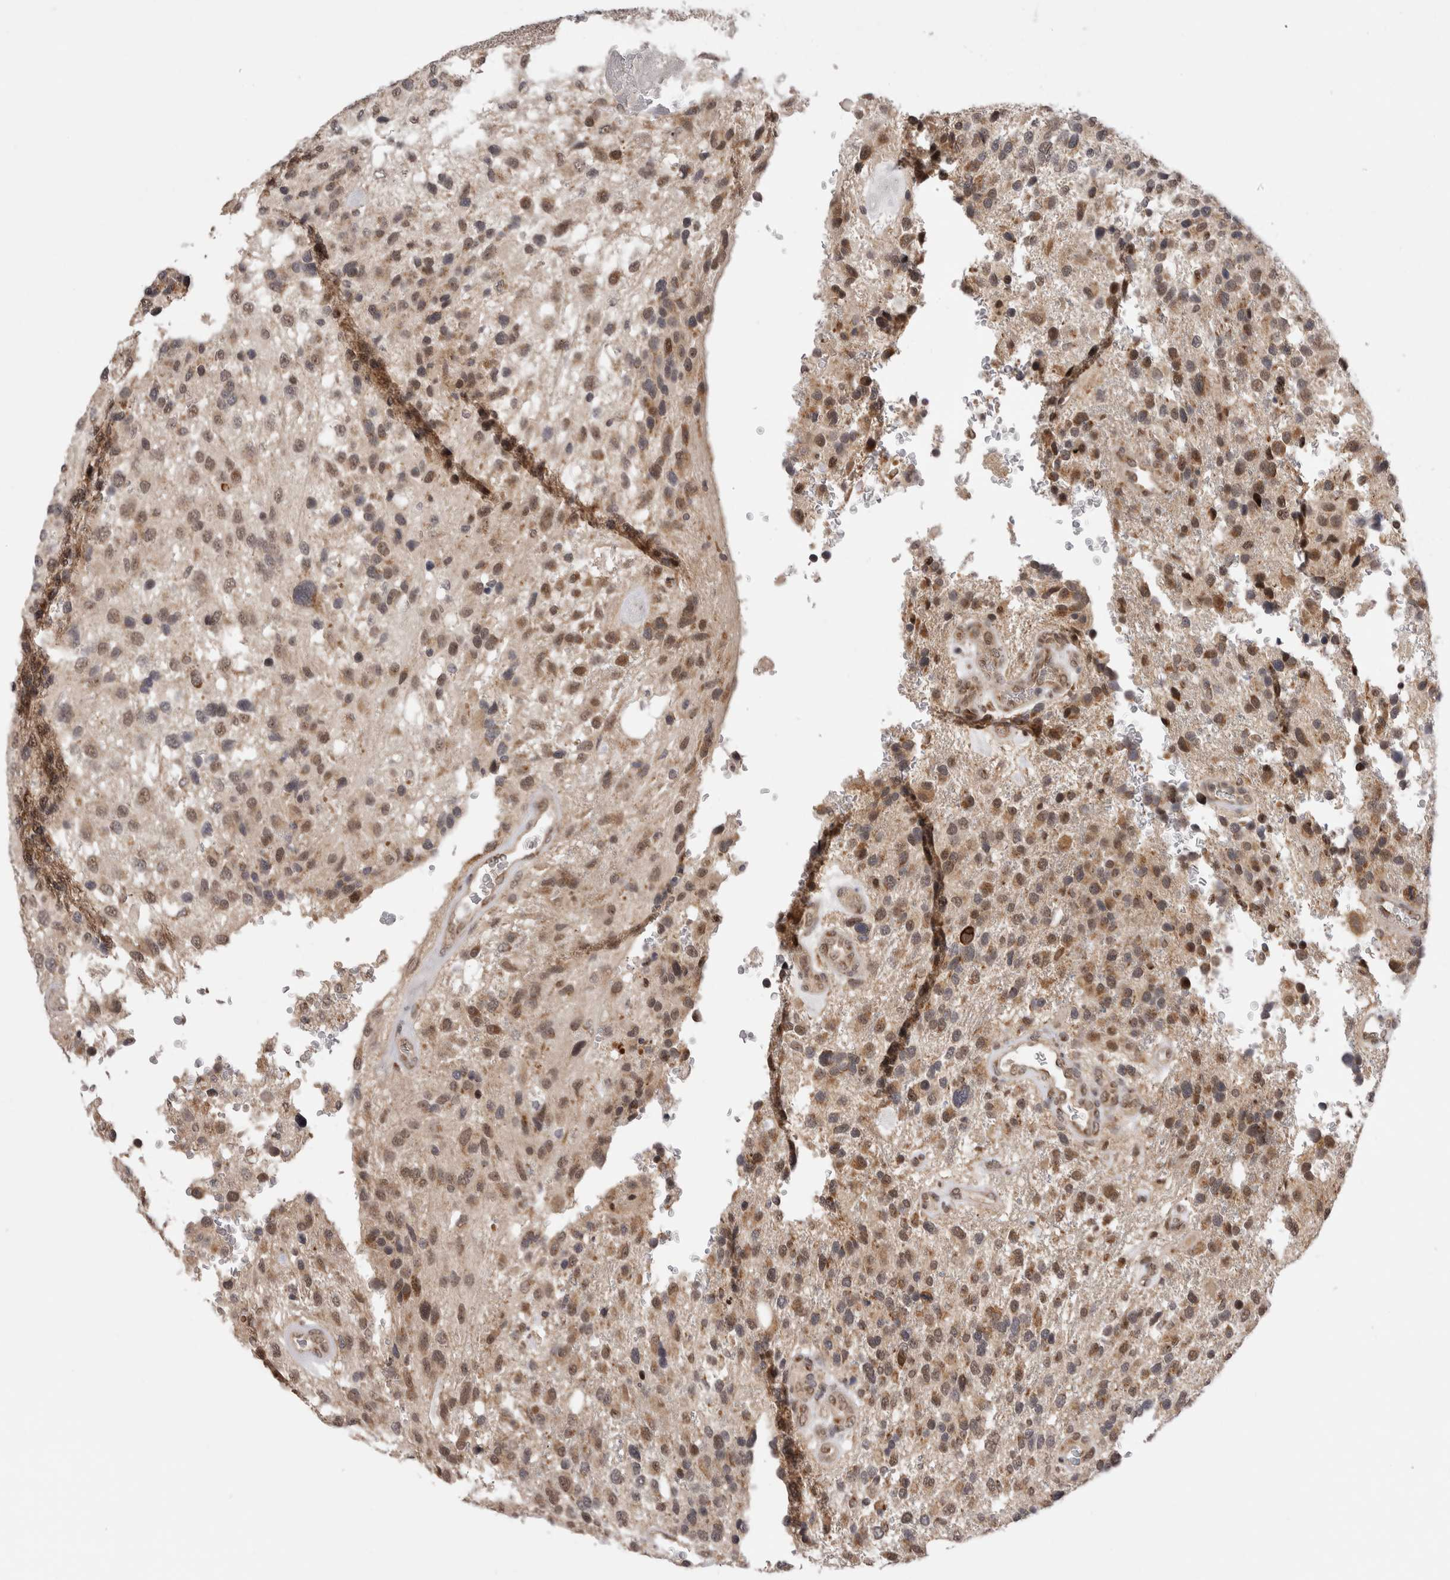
{"staining": {"intensity": "moderate", "quantity": ">75%", "location": "cytoplasmic/membranous,nuclear"}, "tissue": "glioma", "cell_type": "Tumor cells", "image_type": "cancer", "snomed": [{"axis": "morphology", "description": "Glioma, malignant, High grade"}, {"axis": "topography", "description": "Brain"}], "caption": "A brown stain highlights moderate cytoplasmic/membranous and nuclear expression of a protein in human high-grade glioma (malignant) tumor cells. (Stains: DAB in brown, nuclei in blue, Microscopy: brightfield microscopy at high magnification).", "gene": "TMEM65", "patient": {"sex": "female", "age": 58}}